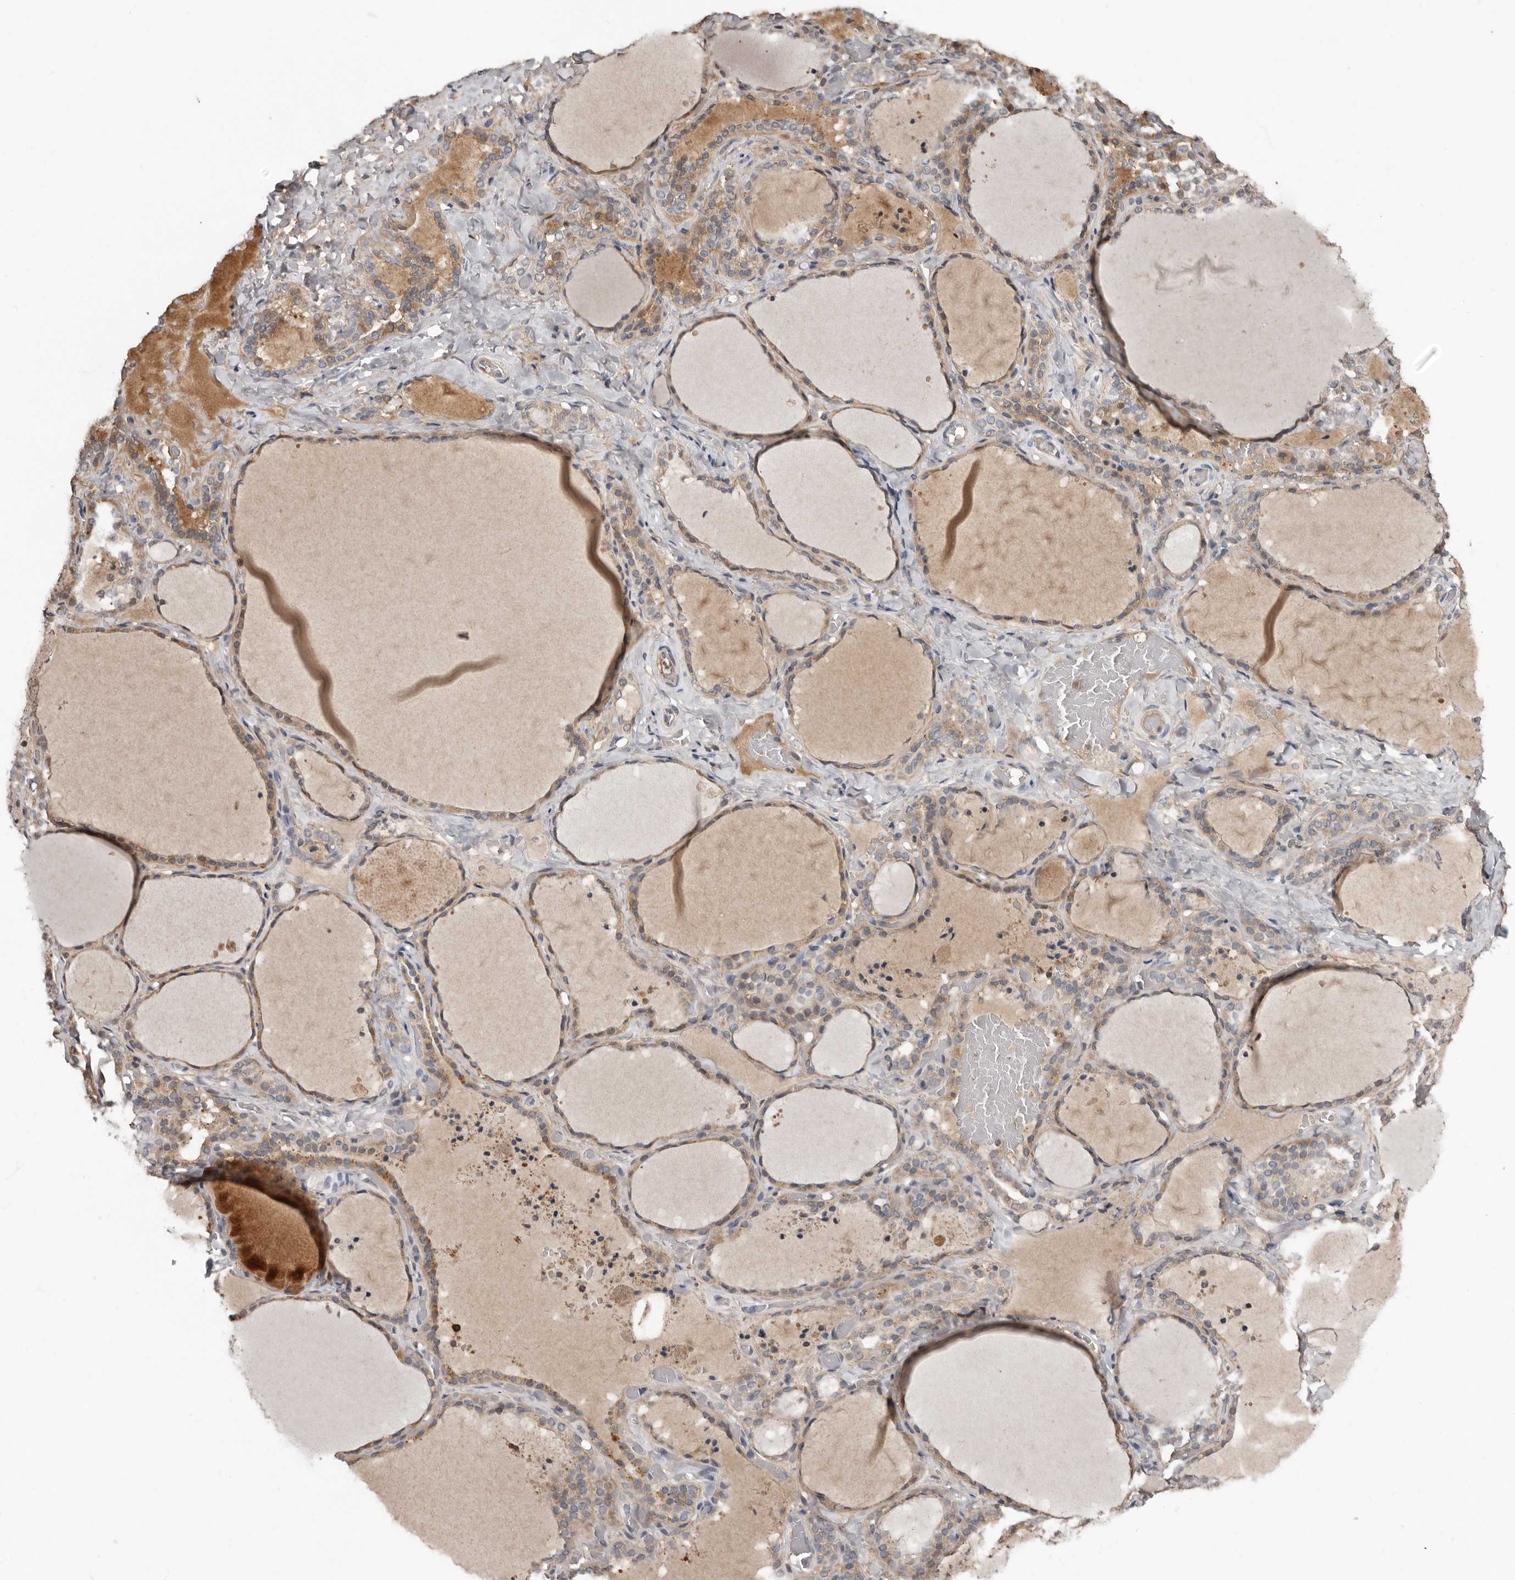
{"staining": {"intensity": "weak", "quantity": ">75%", "location": "cytoplasmic/membranous"}, "tissue": "thyroid gland", "cell_type": "Glandular cells", "image_type": "normal", "snomed": [{"axis": "morphology", "description": "Normal tissue, NOS"}, {"axis": "topography", "description": "Thyroid gland"}], "caption": "This image demonstrates immunohistochemistry (IHC) staining of benign human thyroid gland, with low weak cytoplasmic/membranous staining in approximately >75% of glandular cells.", "gene": "LRGUK", "patient": {"sex": "female", "age": 22}}